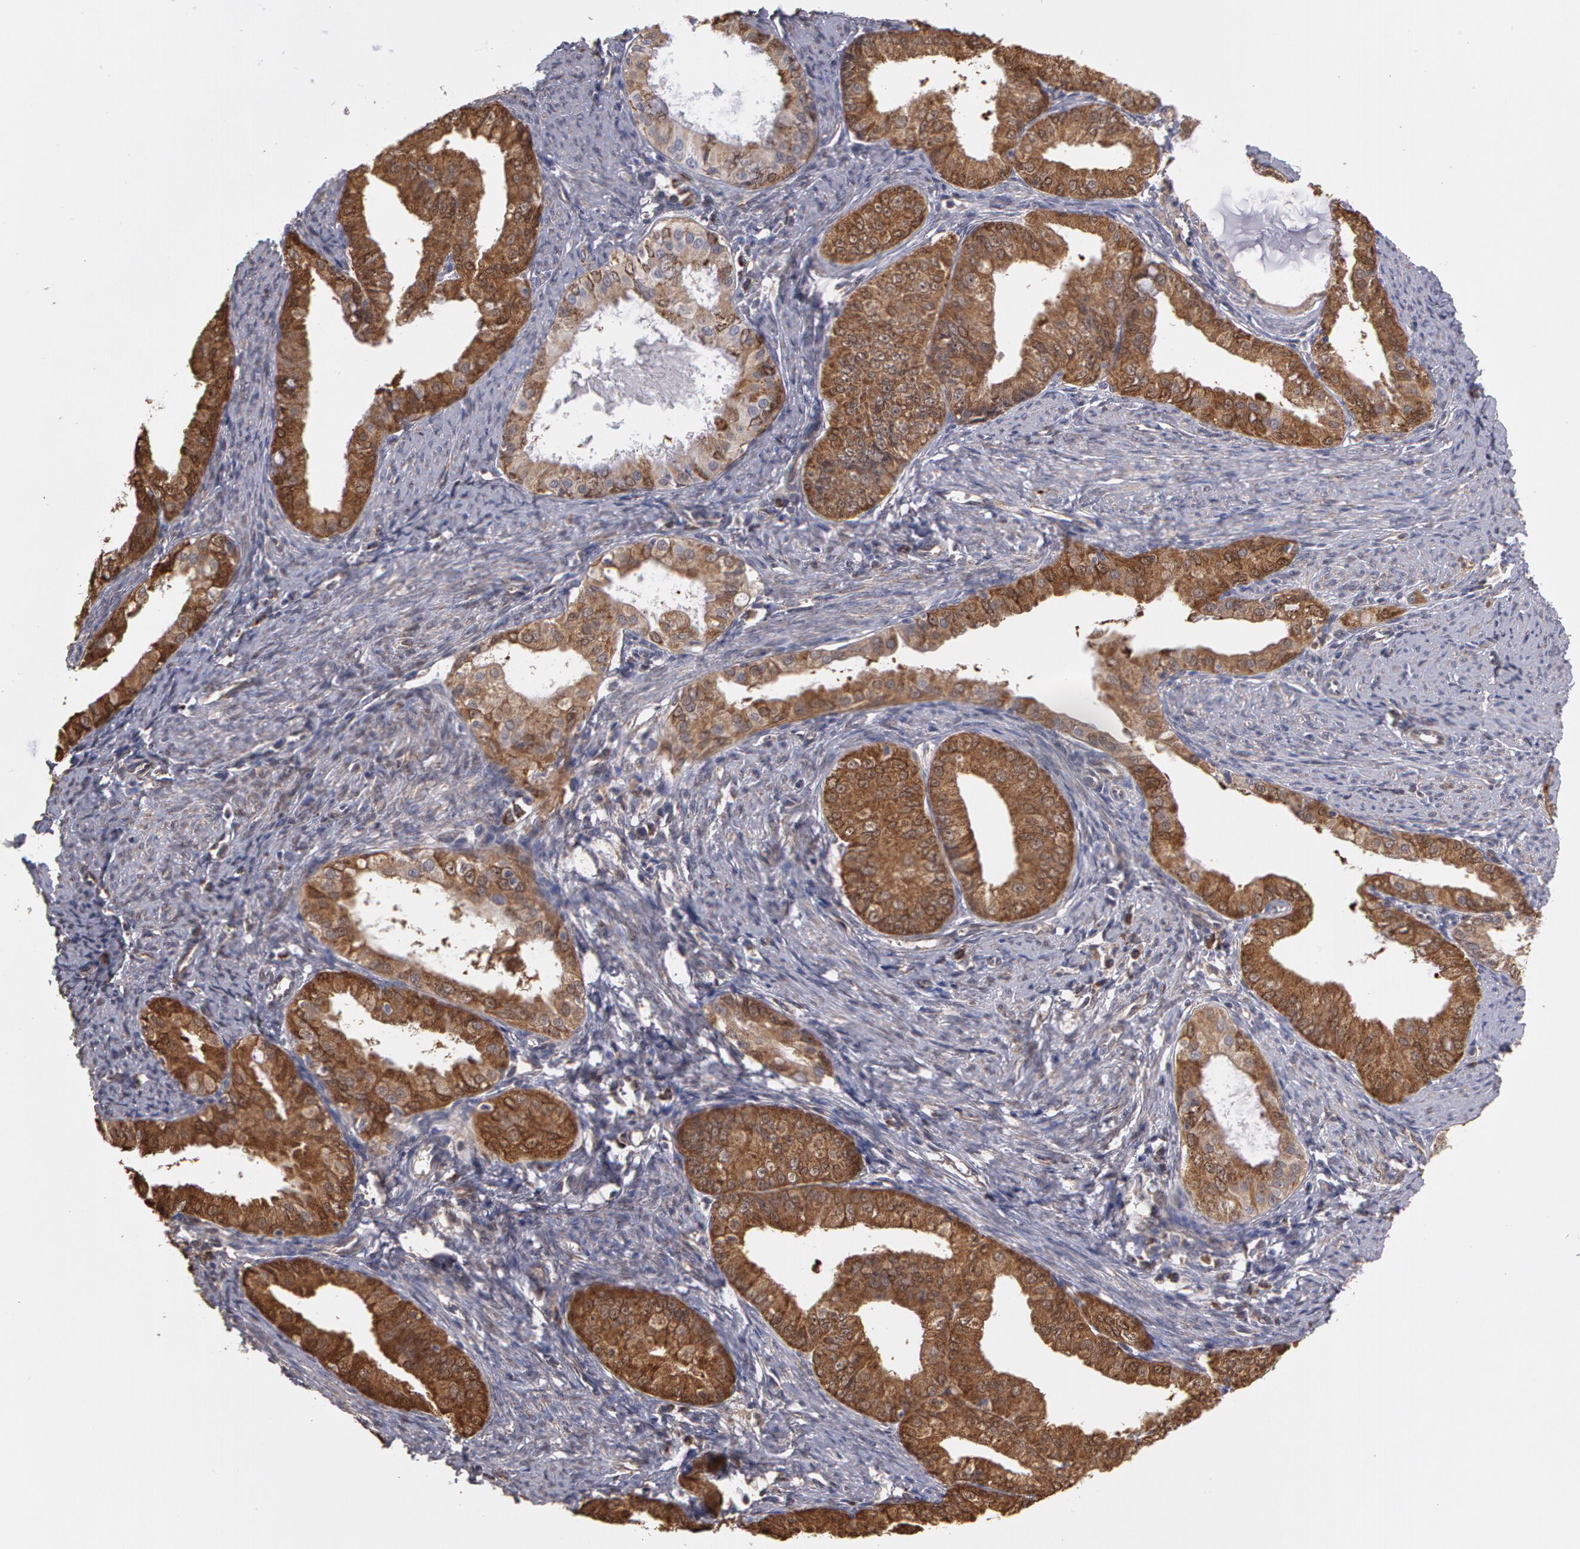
{"staining": {"intensity": "strong", "quantity": ">75%", "location": "cytoplasmic/membranous"}, "tissue": "endometrial cancer", "cell_type": "Tumor cells", "image_type": "cancer", "snomed": [{"axis": "morphology", "description": "Adenocarcinoma, NOS"}, {"axis": "topography", "description": "Endometrium"}], "caption": "Immunohistochemical staining of endometrial cancer (adenocarcinoma) exhibits strong cytoplasmic/membranous protein expression in about >75% of tumor cells.", "gene": "MPST", "patient": {"sex": "female", "age": 76}}